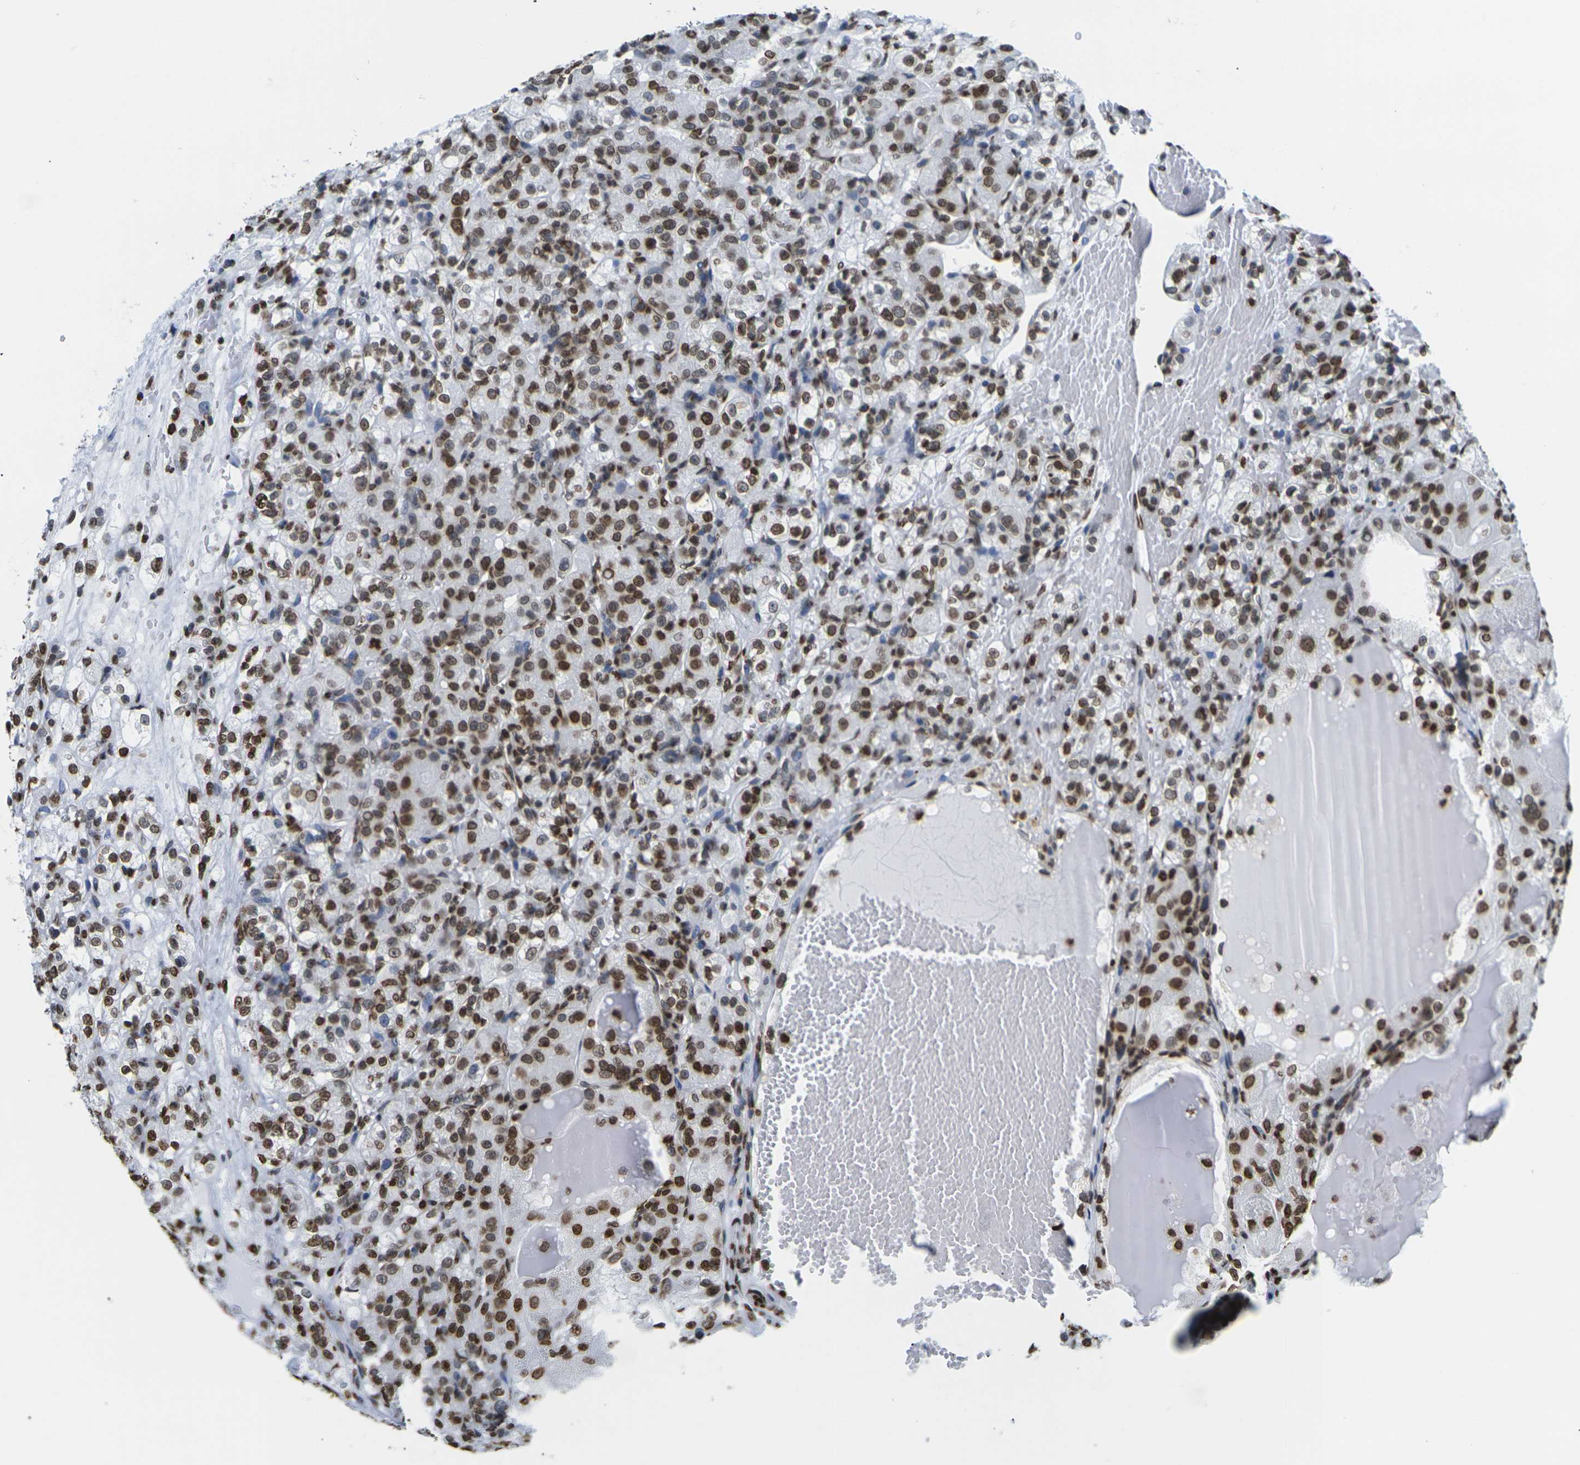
{"staining": {"intensity": "moderate", "quantity": ">75%", "location": "cytoplasmic/membranous,nuclear"}, "tissue": "renal cancer", "cell_type": "Tumor cells", "image_type": "cancer", "snomed": [{"axis": "morphology", "description": "Normal tissue, NOS"}, {"axis": "morphology", "description": "Adenocarcinoma, NOS"}, {"axis": "topography", "description": "Kidney"}], "caption": "Human renal adenocarcinoma stained with a protein marker exhibits moderate staining in tumor cells.", "gene": "H2AC21", "patient": {"sex": "male", "age": 61}}